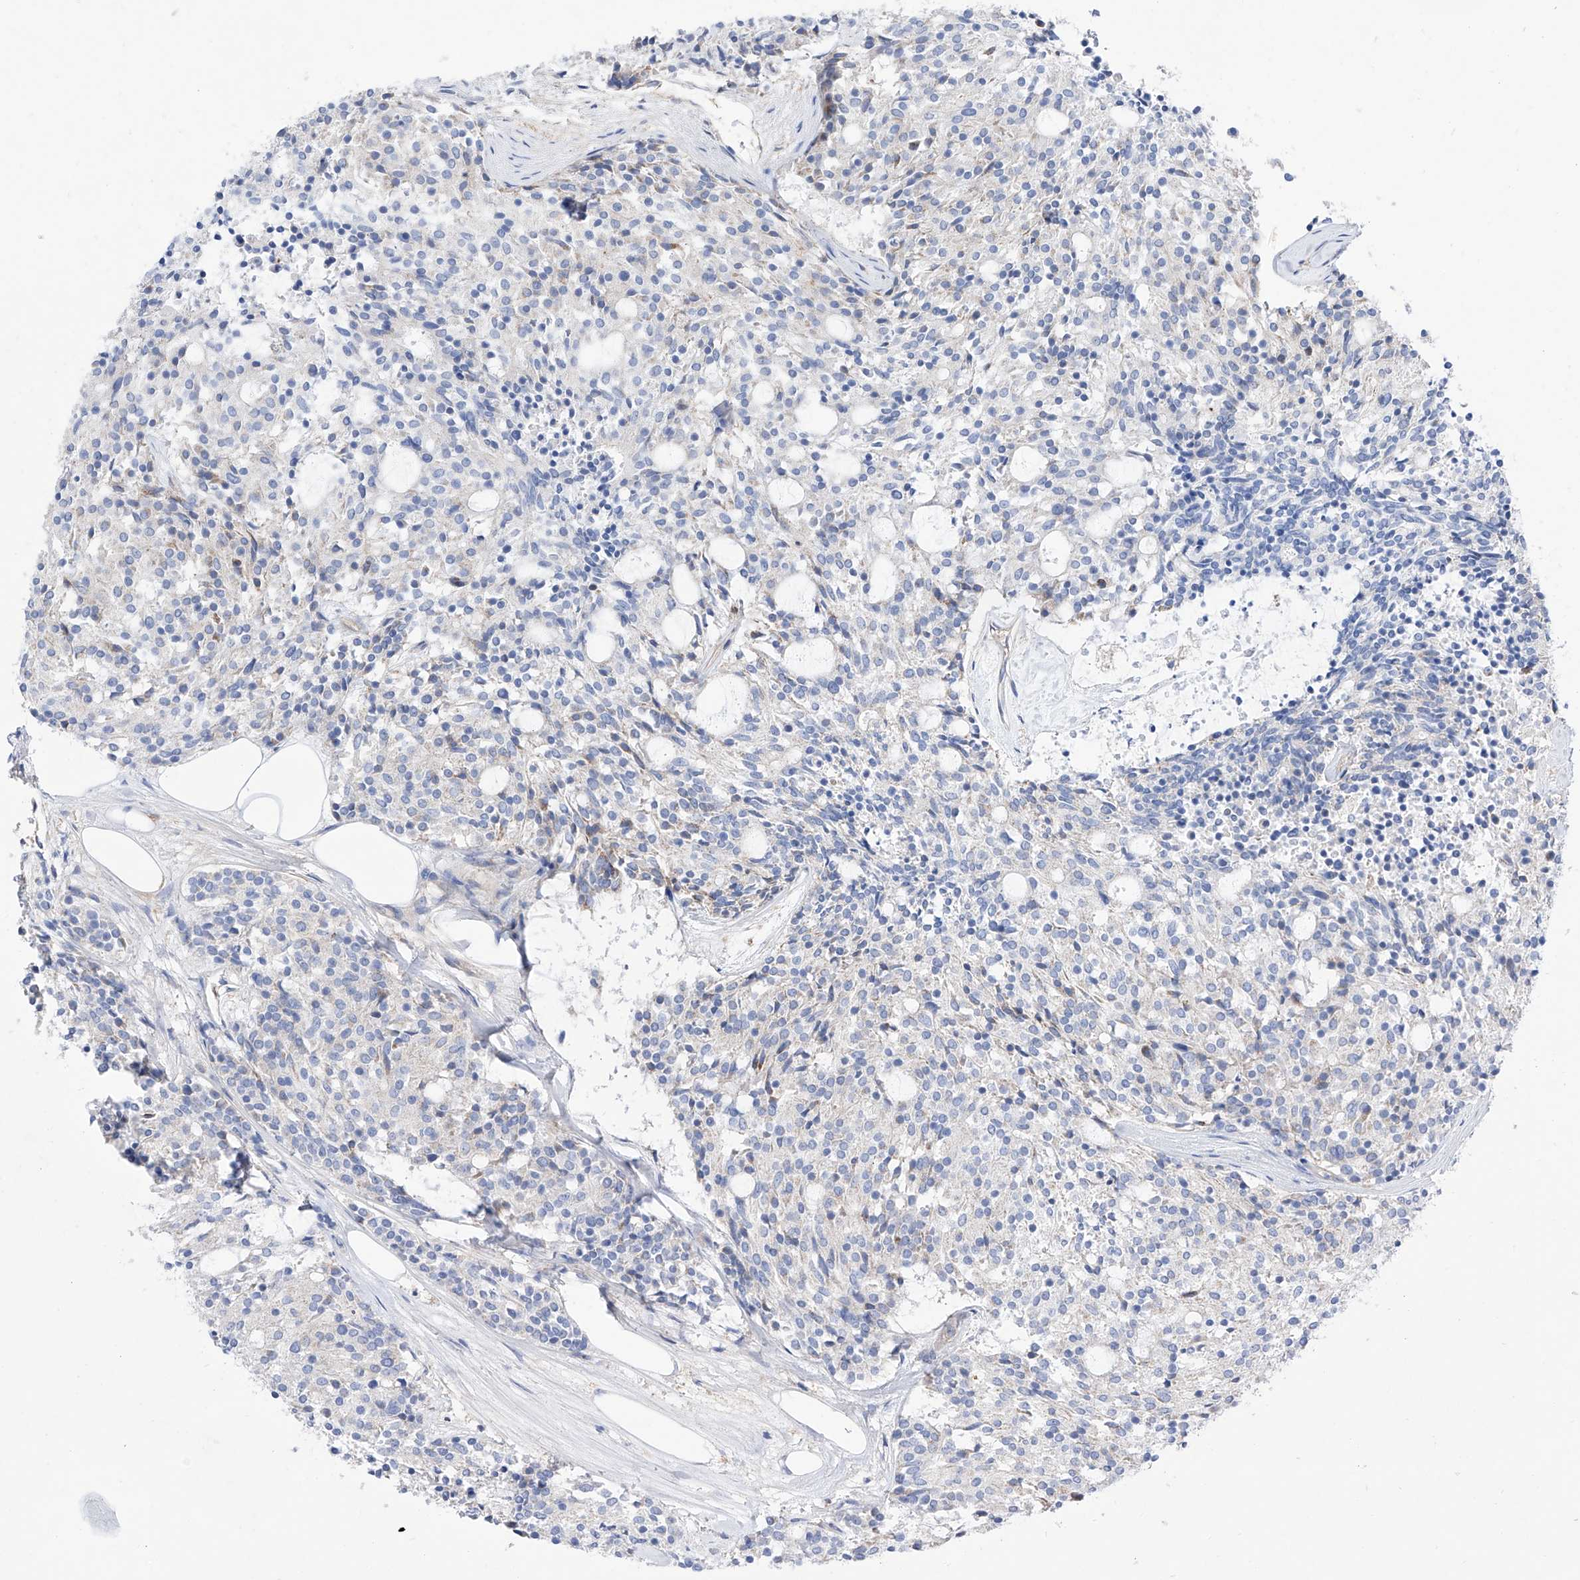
{"staining": {"intensity": "negative", "quantity": "none", "location": "none"}, "tissue": "carcinoid", "cell_type": "Tumor cells", "image_type": "cancer", "snomed": [{"axis": "morphology", "description": "Carcinoid, malignant, NOS"}, {"axis": "topography", "description": "Pancreas"}], "caption": "Image shows no significant protein positivity in tumor cells of carcinoid.", "gene": "ZNF653", "patient": {"sex": "female", "age": 54}}